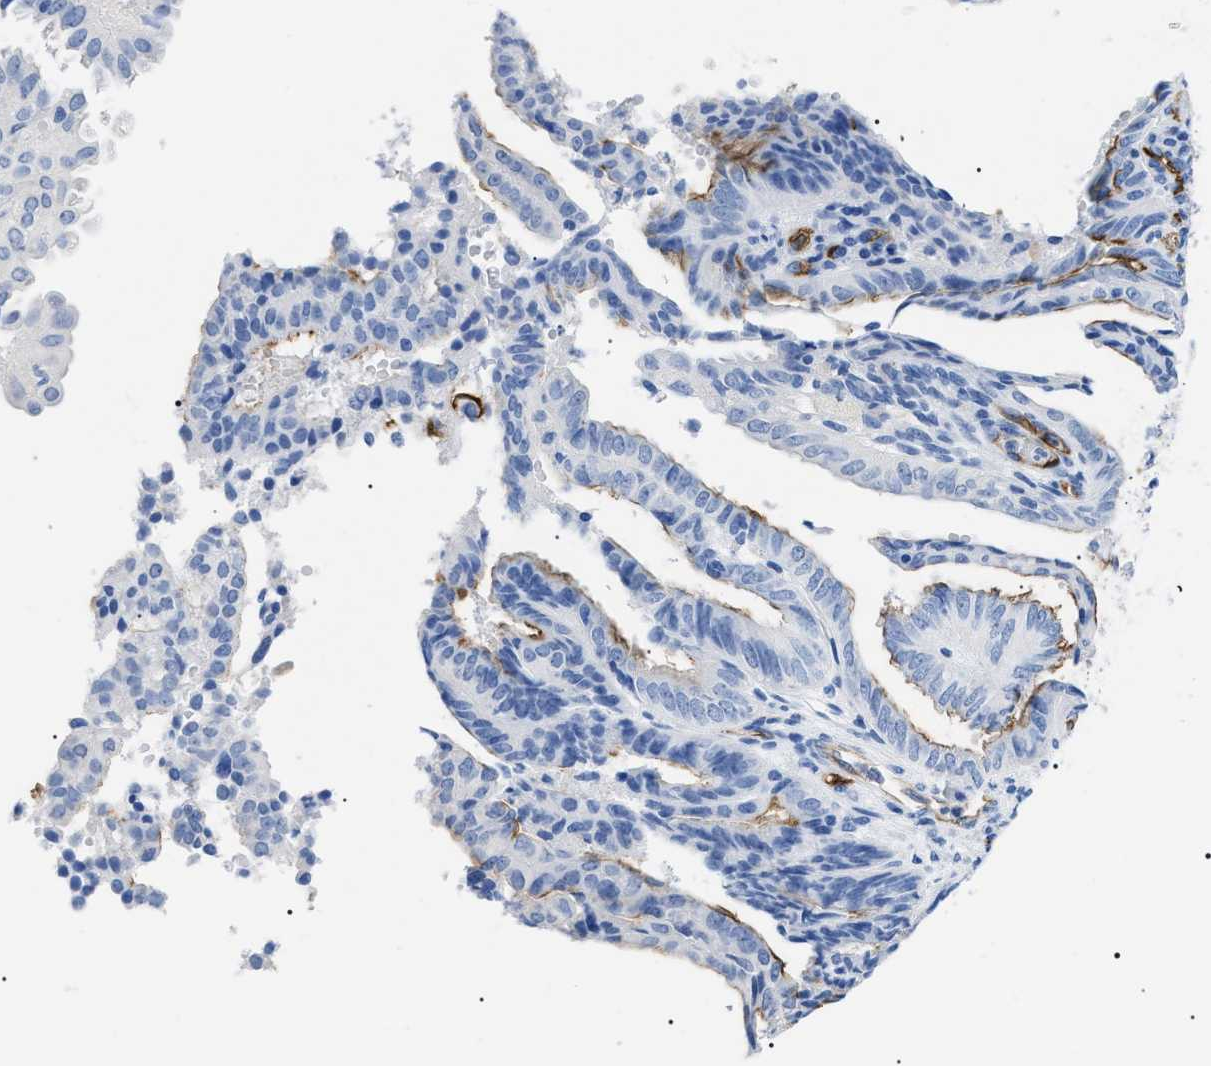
{"staining": {"intensity": "moderate", "quantity": "<25%", "location": "cytoplasmic/membranous"}, "tissue": "endometrial cancer", "cell_type": "Tumor cells", "image_type": "cancer", "snomed": [{"axis": "morphology", "description": "Adenocarcinoma, NOS"}, {"axis": "topography", "description": "Endometrium"}], "caption": "Moderate cytoplasmic/membranous protein positivity is appreciated in approximately <25% of tumor cells in endometrial adenocarcinoma.", "gene": "PODXL", "patient": {"sex": "female", "age": 58}}